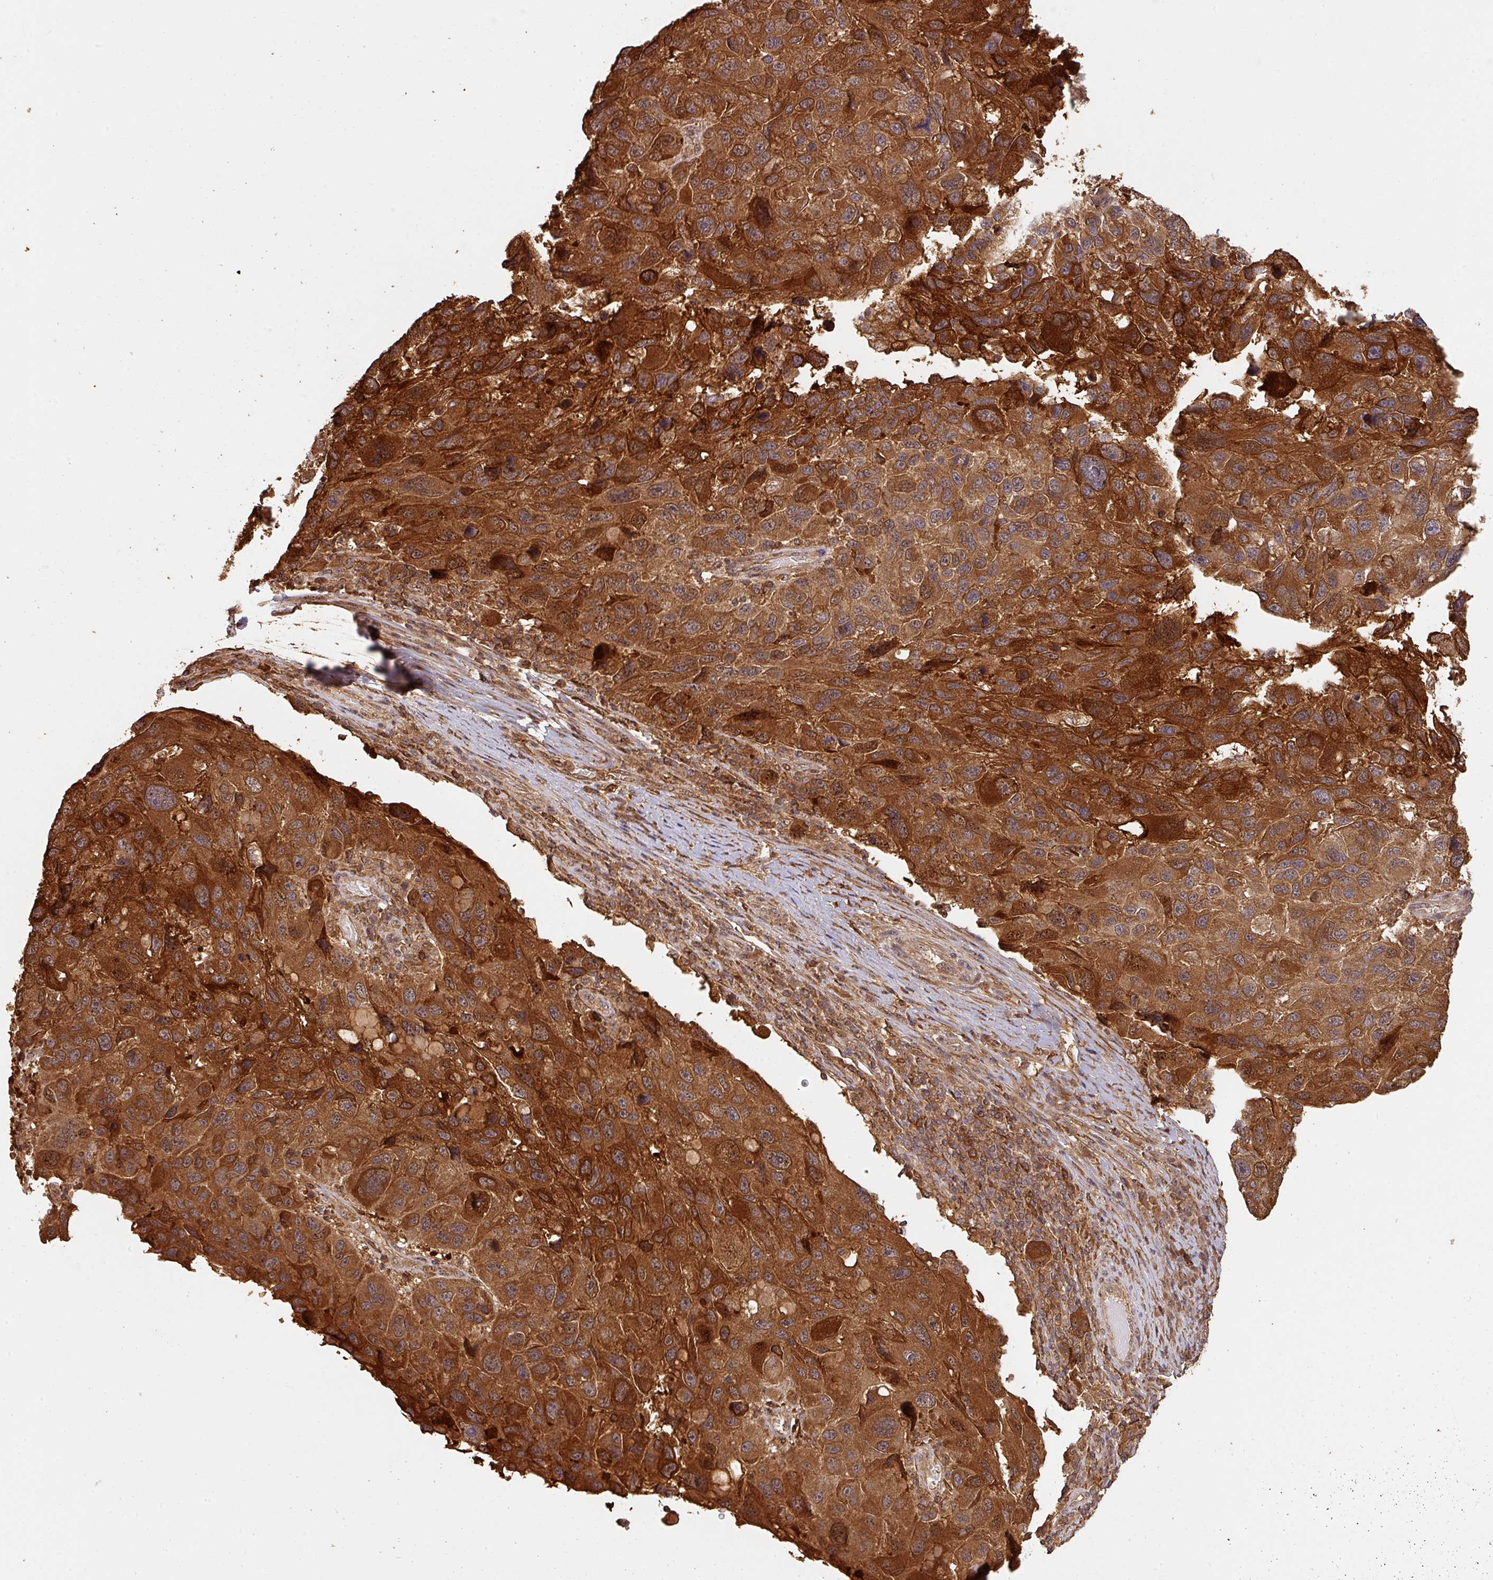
{"staining": {"intensity": "strong", "quantity": ">75%", "location": "cytoplasmic/membranous,nuclear"}, "tissue": "melanoma", "cell_type": "Tumor cells", "image_type": "cancer", "snomed": [{"axis": "morphology", "description": "Malignant melanoma, NOS"}, {"axis": "topography", "description": "Skin"}], "caption": "The image demonstrates a brown stain indicating the presence of a protein in the cytoplasmic/membranous and nuclear of tumor cells in malignant melanoma.", "gene": "ZNF322", "patient": {"sex": "male", "age": 53}}